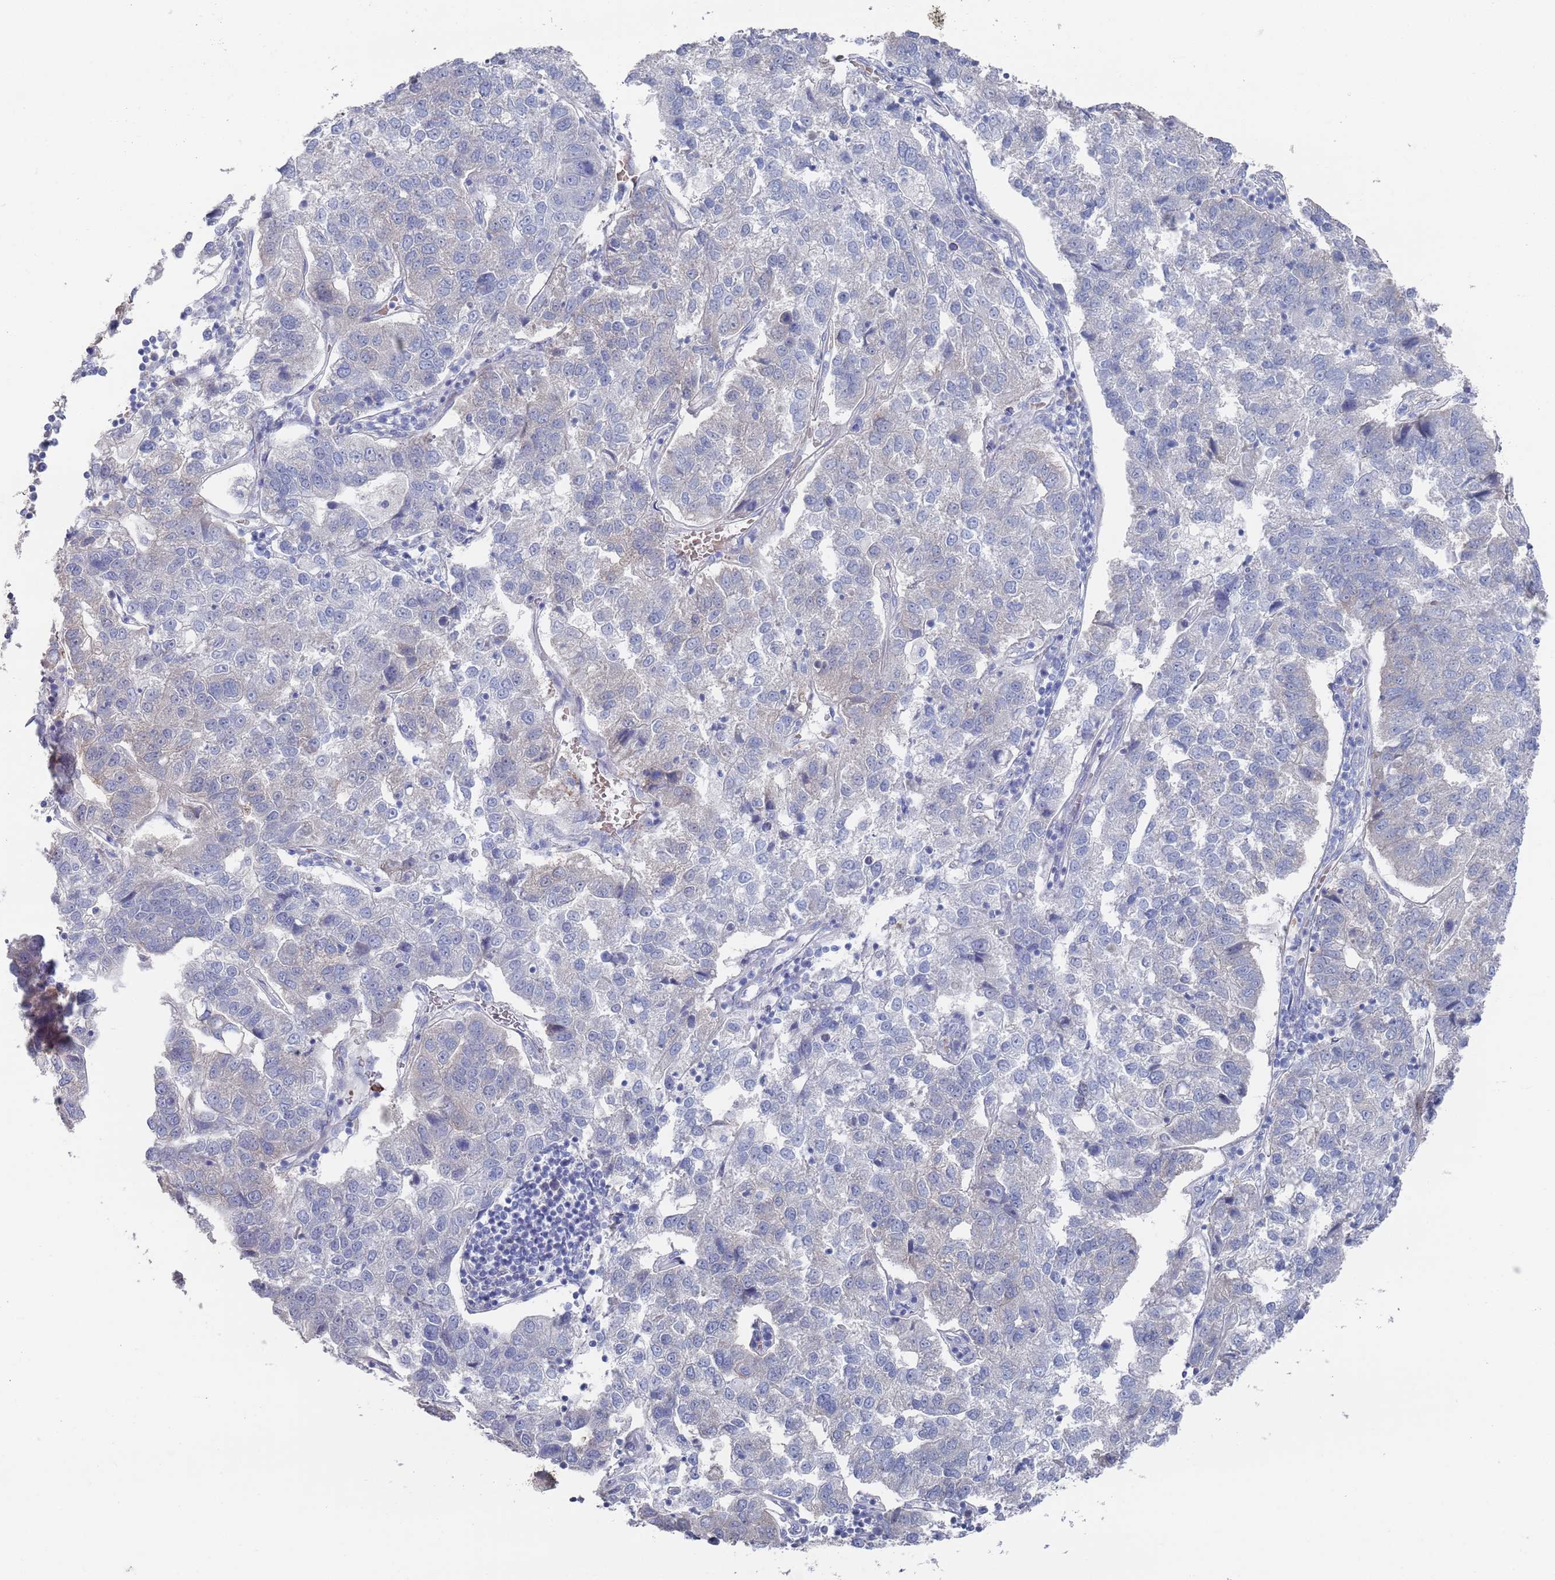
{"staining": {"intensity": "negative", "quantity": "none", "location": "none"}, "tissue": "pancreatic cancer", "cell_type": "Tumor cells", "image_type": "cancer", "snomed": [{"axis": "morphology", "description": "Adenocarcinoma, NOS"}, {"axis": "topography", "description": "Pancreas"}], "caption": "Human pancreatic cancer stained for a protein using immunohistochemistry (IHC) reveals no positivity in tumor cells.", "gene": "TMCO3", "patient": {"sex": "female", "age": 61}}